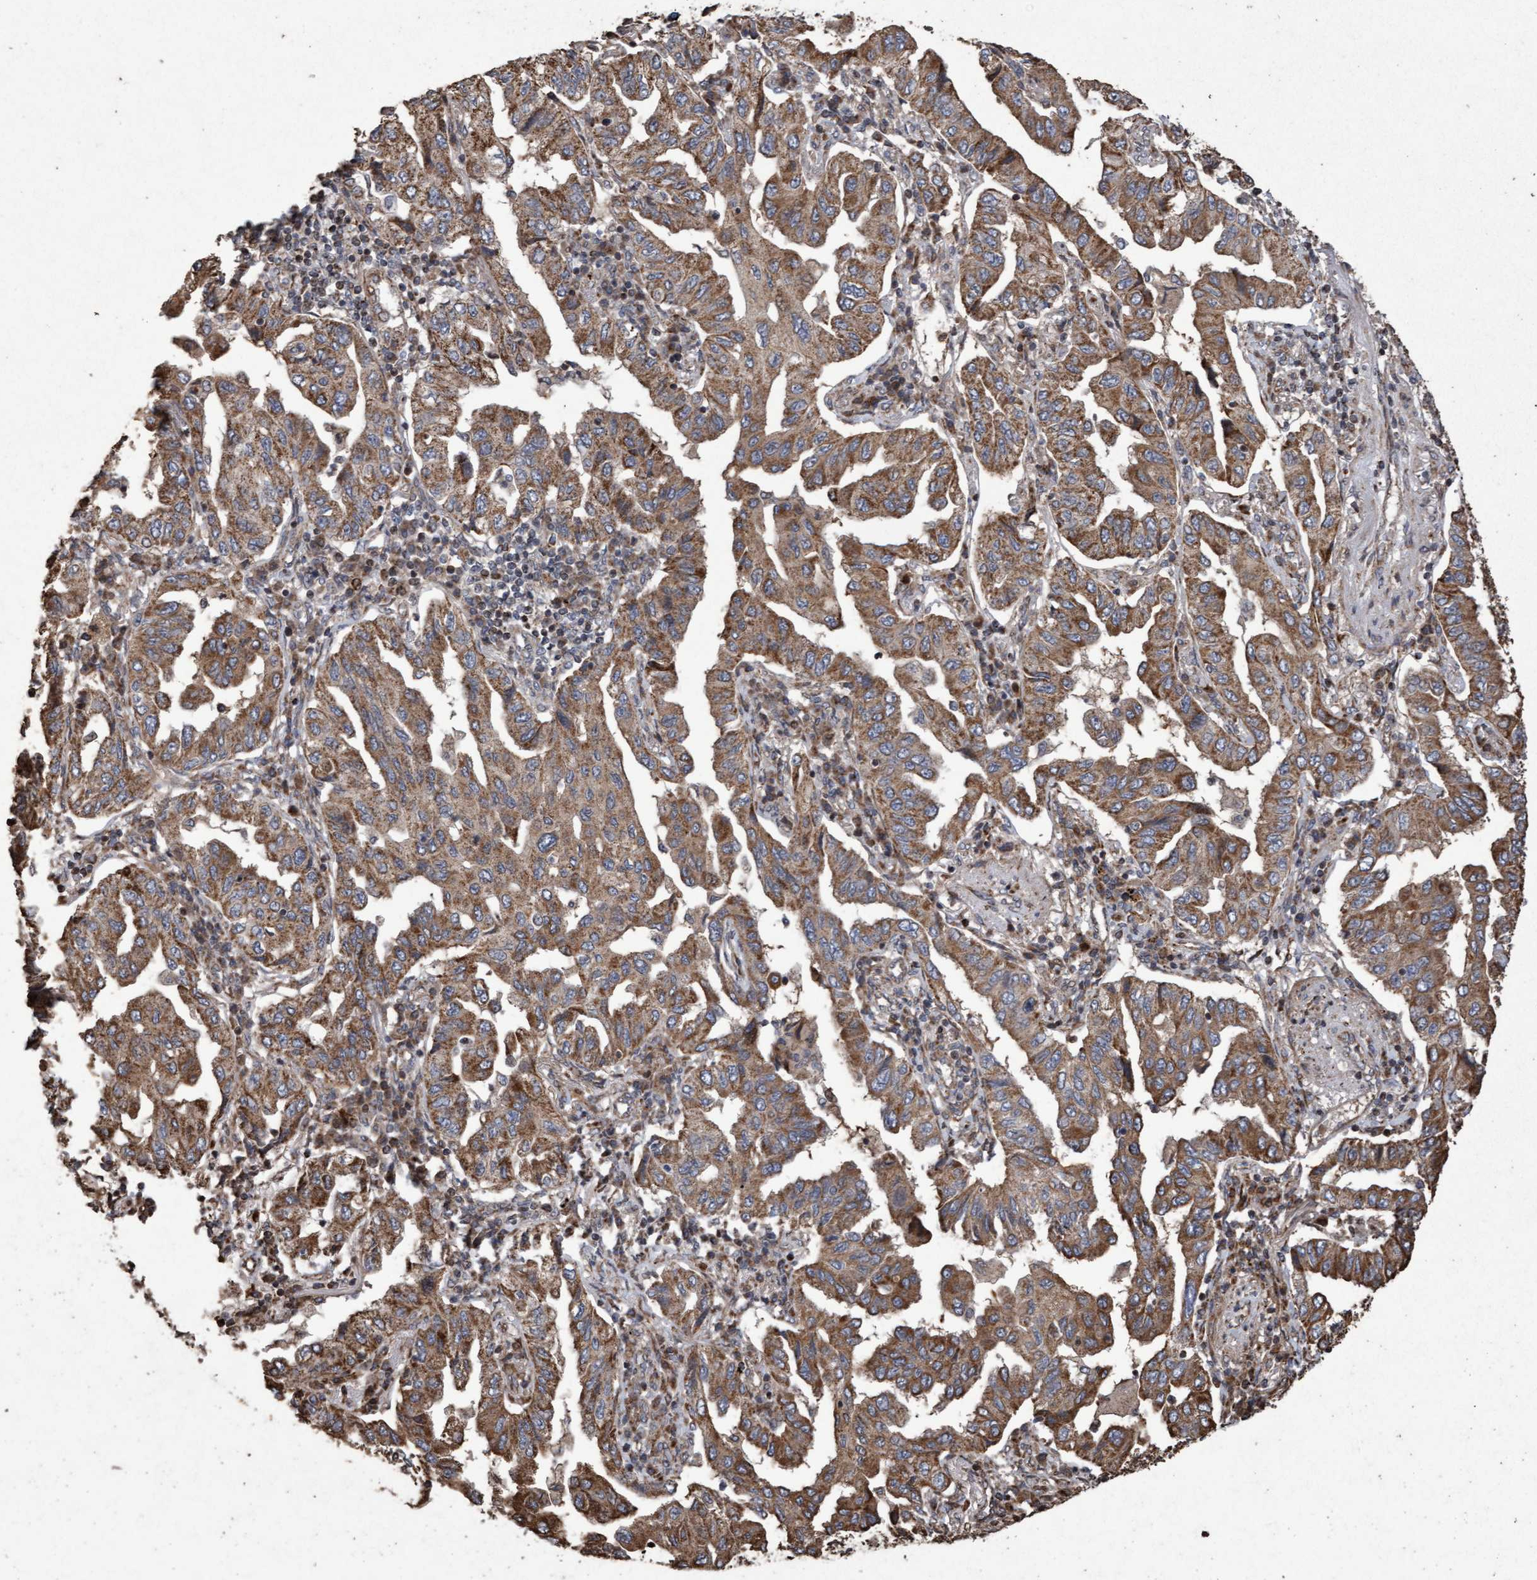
{"staining": {"intensity": "moderate", "quantity": ">75%", "location": "cytoplasmic/membranous"}, "tissue": "lung cancer", "cell_type": "Tumor cells", "image_type": "cancer", "snomed": [{"axis": "morphology", "description": "Adenocarcinoma, NOS"}, {"axis": "topography", "description": "Lung"}], "caption": "Protein staining shows moderate cytoplasmic/membranous expression in about >75% of tumor cells in lung cancer (adenocarcinoma). (brown staining indicates protein expression, while blue staining denotes nuclei).", "gene": "OSBP2", "patient": {"sex": "female", "age": 65}}